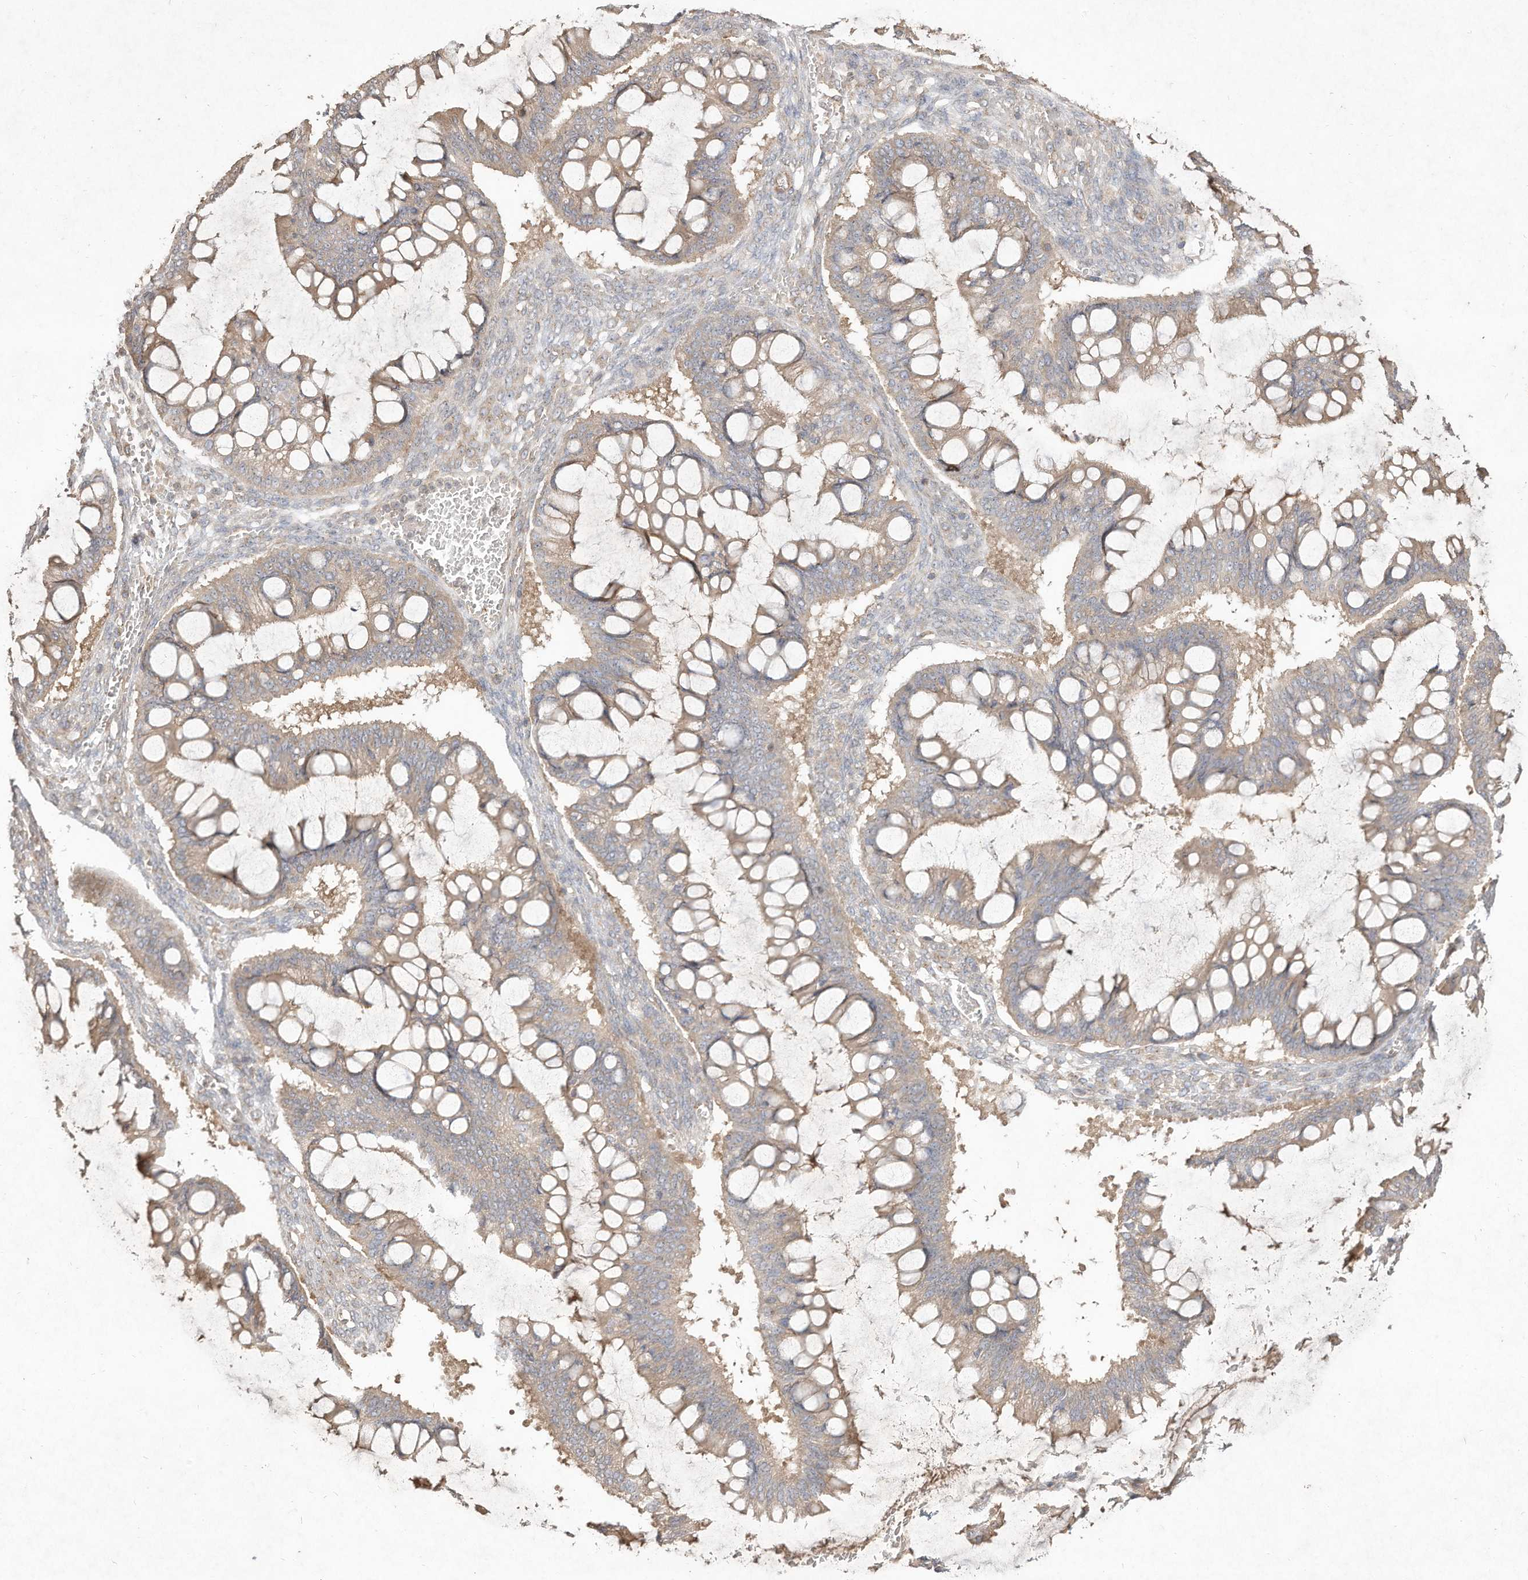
{"staining": {"intensity": "weak", "quantity": "<25%", "location": "cytoplasmic/membranous"}, "tissue": "ovarian cancer", "cell_type": "Tumor cells", "image_type": "cancer", "snomed": [{"axis": "morphology", "description": "Cystadenocarcinoma, mucinous, NOS"}, {"axis": "topography", "description": "Ovary"}], "caption": "Immunohistochemical staining of human ovarian cancer (mucinous cystadenocarcinoma) exhibits no significant positivity in tumor cells.", "gene": "DYNC1I2", "patient": {"sex": "female", "age": 73}}